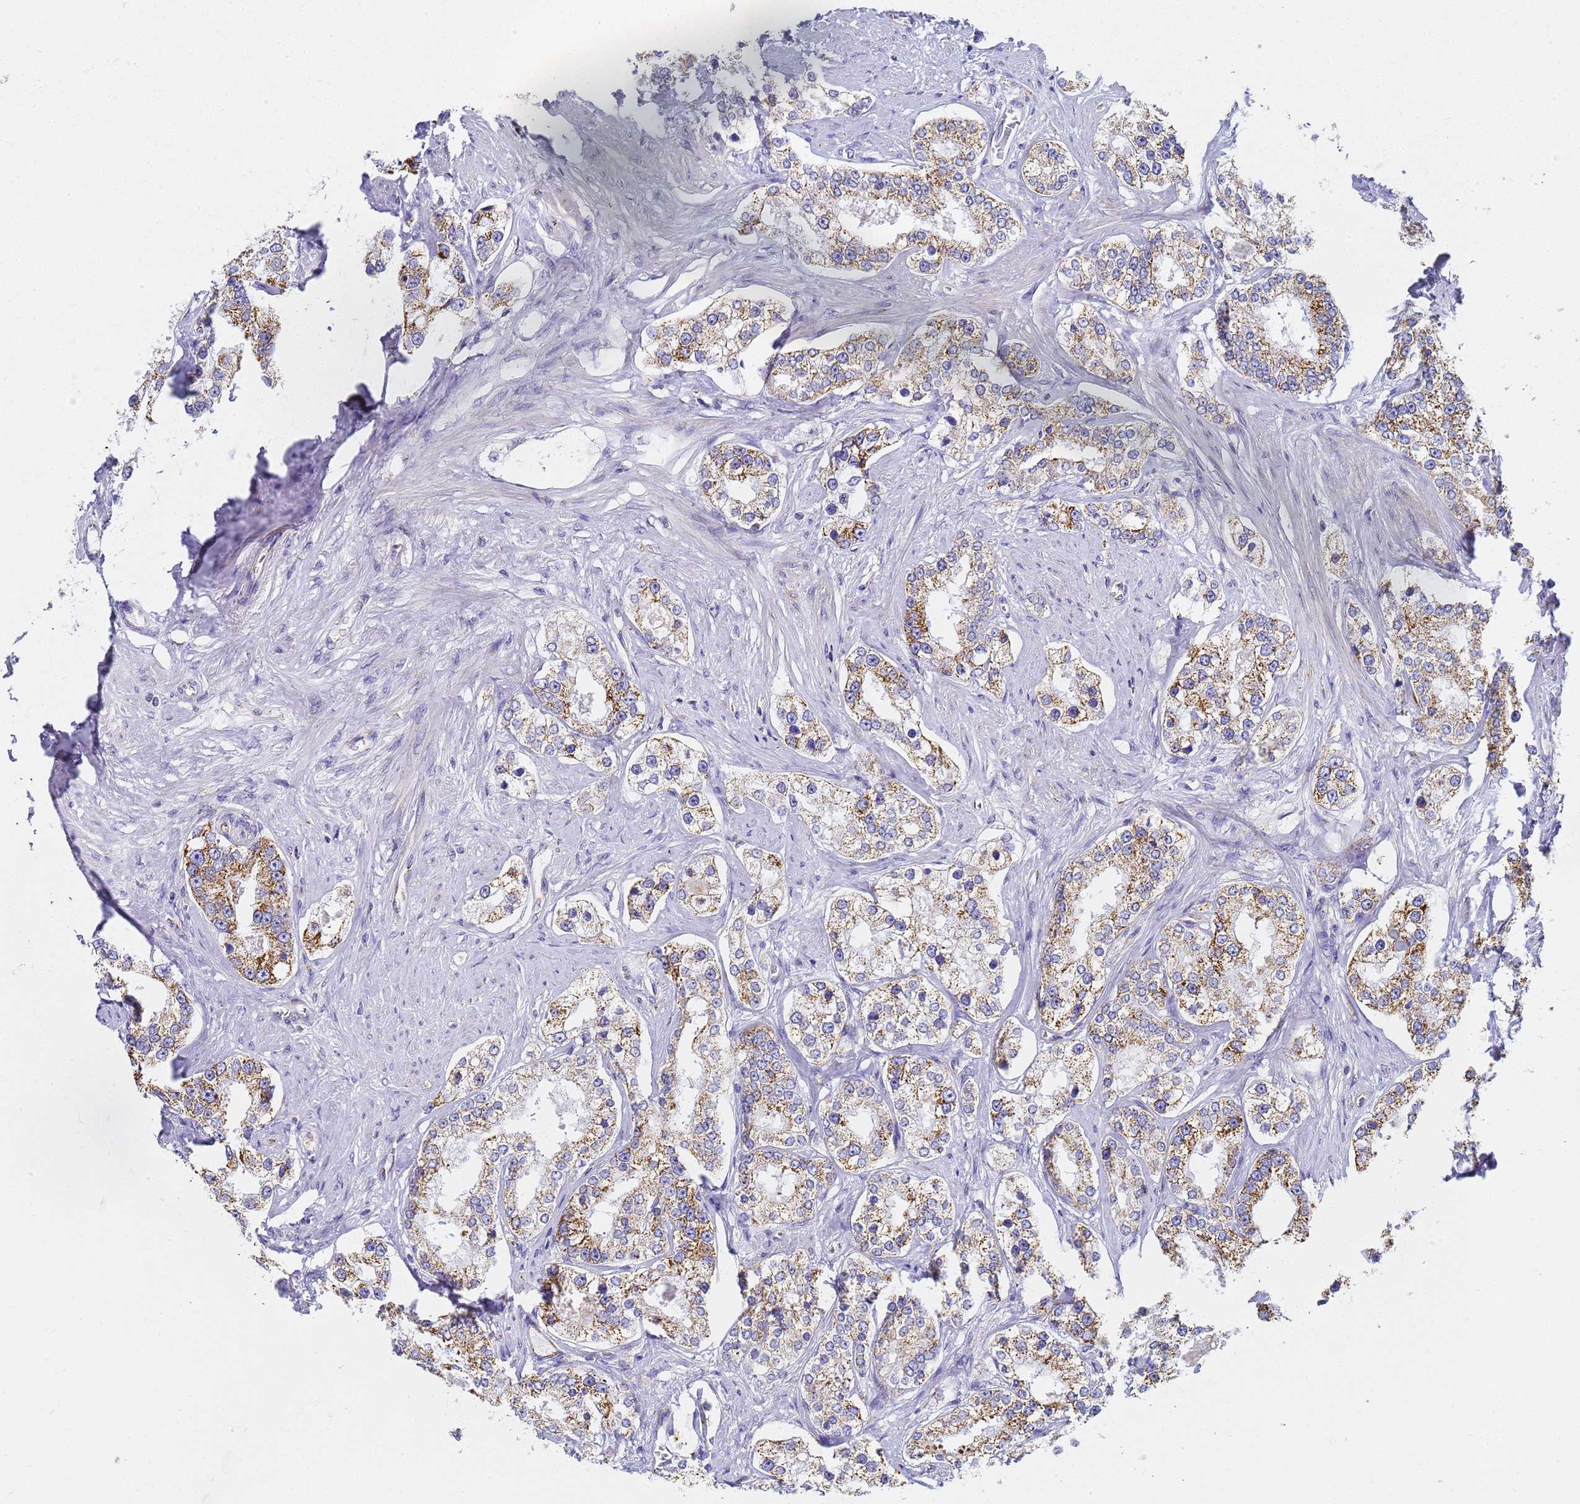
{"staining": {"intensity": "moderate", "quantity": ">75%", "location": "cytoplasmic/membranous"}, "tissue": "prostate cancer", "cell_type": "Tumor cells", "image_type": "cancer", "snomed": [{"axis": "morphology", "description": "Normal tissue, NOS"}, {"axis": "morphology", "description": "Adenocarcinoma, High grade"}, {"axis": "topography", "description": "Prostate"}], "caption": "High-magnification brightfield microscopy of prostate cancer stained with DAB (3,3'-diaminobenzidine) (brown) and counterstained with hematoxylin (blue). tumor cells exhibit moderate cytoplasmic/membranous expression is seen in about>75% of cells.", "gene": "CNIH4", "patient": {"sex": "male", "age": 83}}